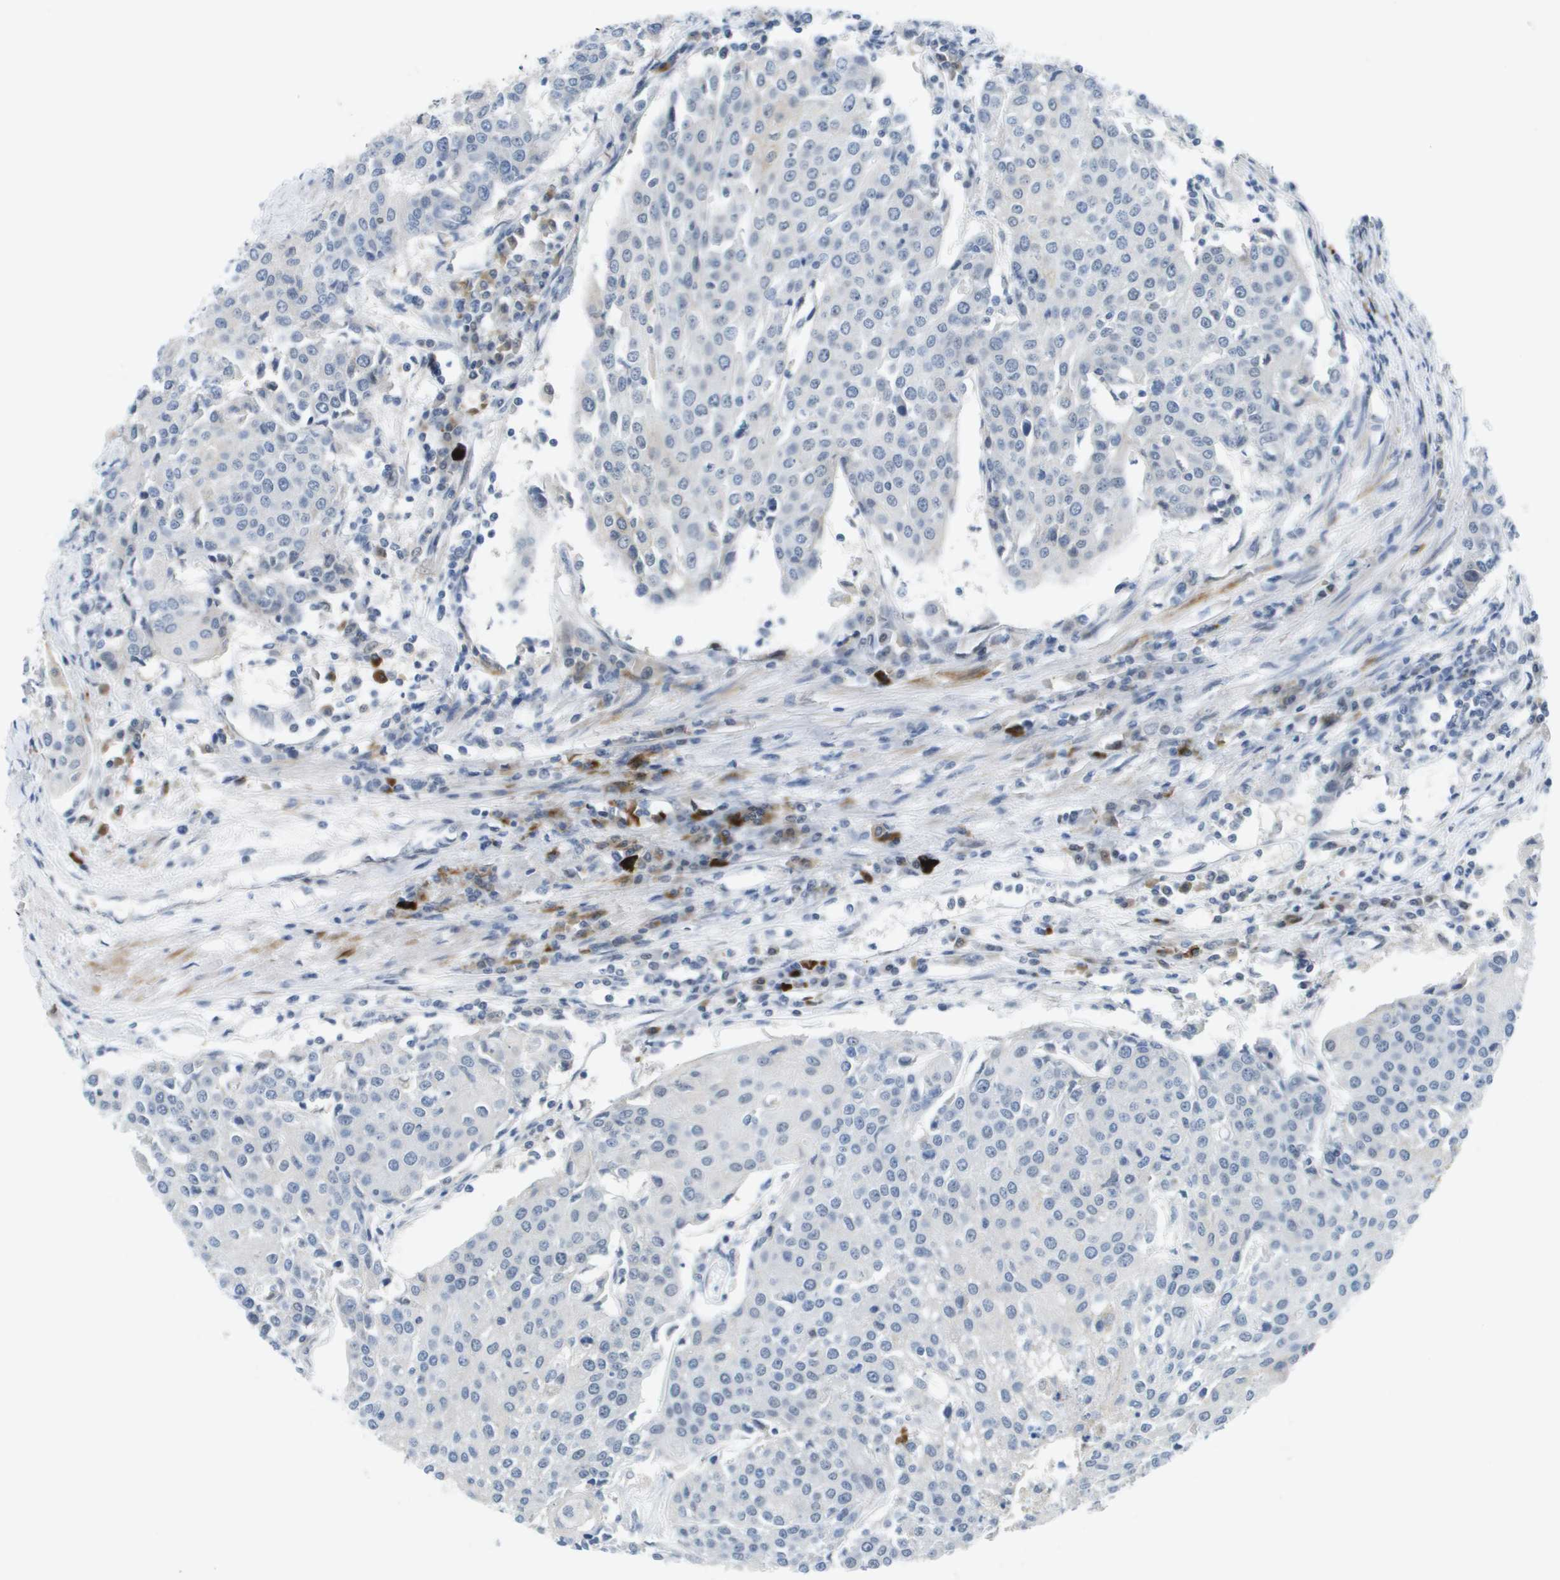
{"staining": {"intensity": "negative", "quantity": "none", "location": "none"}, "tissue": "urothelial cancer", "cell_type": "Tumor cells", "image_type": "cancer", "snomed": [{"axis": "morphology", "description": "Urothelial carcinoma, High grade"}, {"axis": "topography", "description": "Urinary bladder"}], "caption": "Tumor cells show no significant protein staining in high-grade urothelial carcinoma. (IHC, brightfield microscopy, high magnification).", "gene": "TP53RK", "patient": {"sex": "female", "age": 85}}